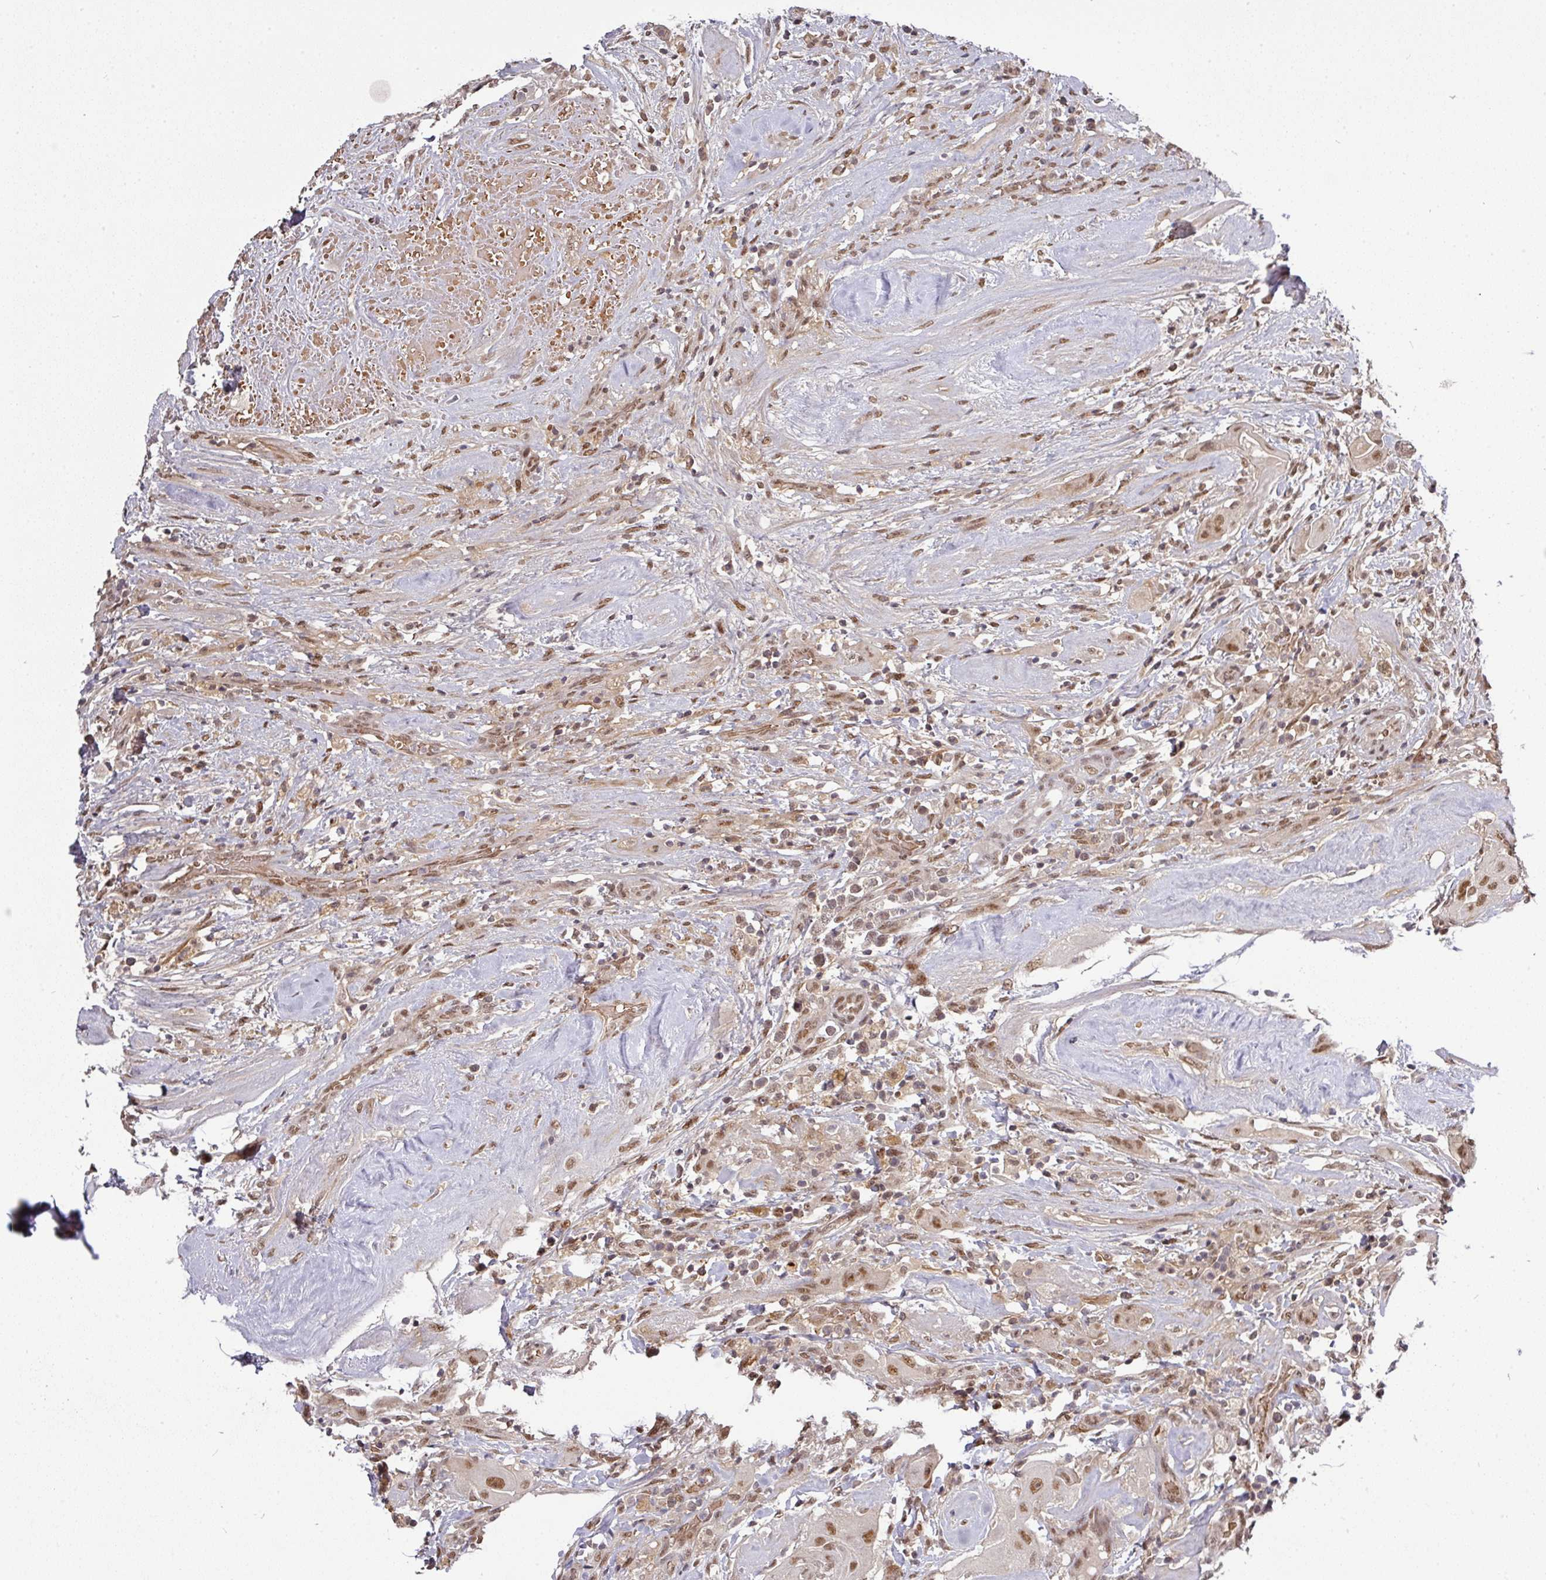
{"staining": {"intensity": "moderate", "quantity": ">75%", "location": "nuclear"}, "tissue": "thyroid cancer", "cell_type": "Tumor cells", "image_type": "cancer", "snomed": [{"axis": "morphology", "description": "Papillary adenocarcinoma, NOS"}, {"axis": "topography", "description": "Thyroid gland"}], "caption": "There is medium levels of moderate nuclear expression in tumor cells of thyroid papillary adenocarcinoma, as demonstrated by immunohistochemical staining (brown color).", "gene": "CIC", "patient": {"sex": "female", "age": 59}}